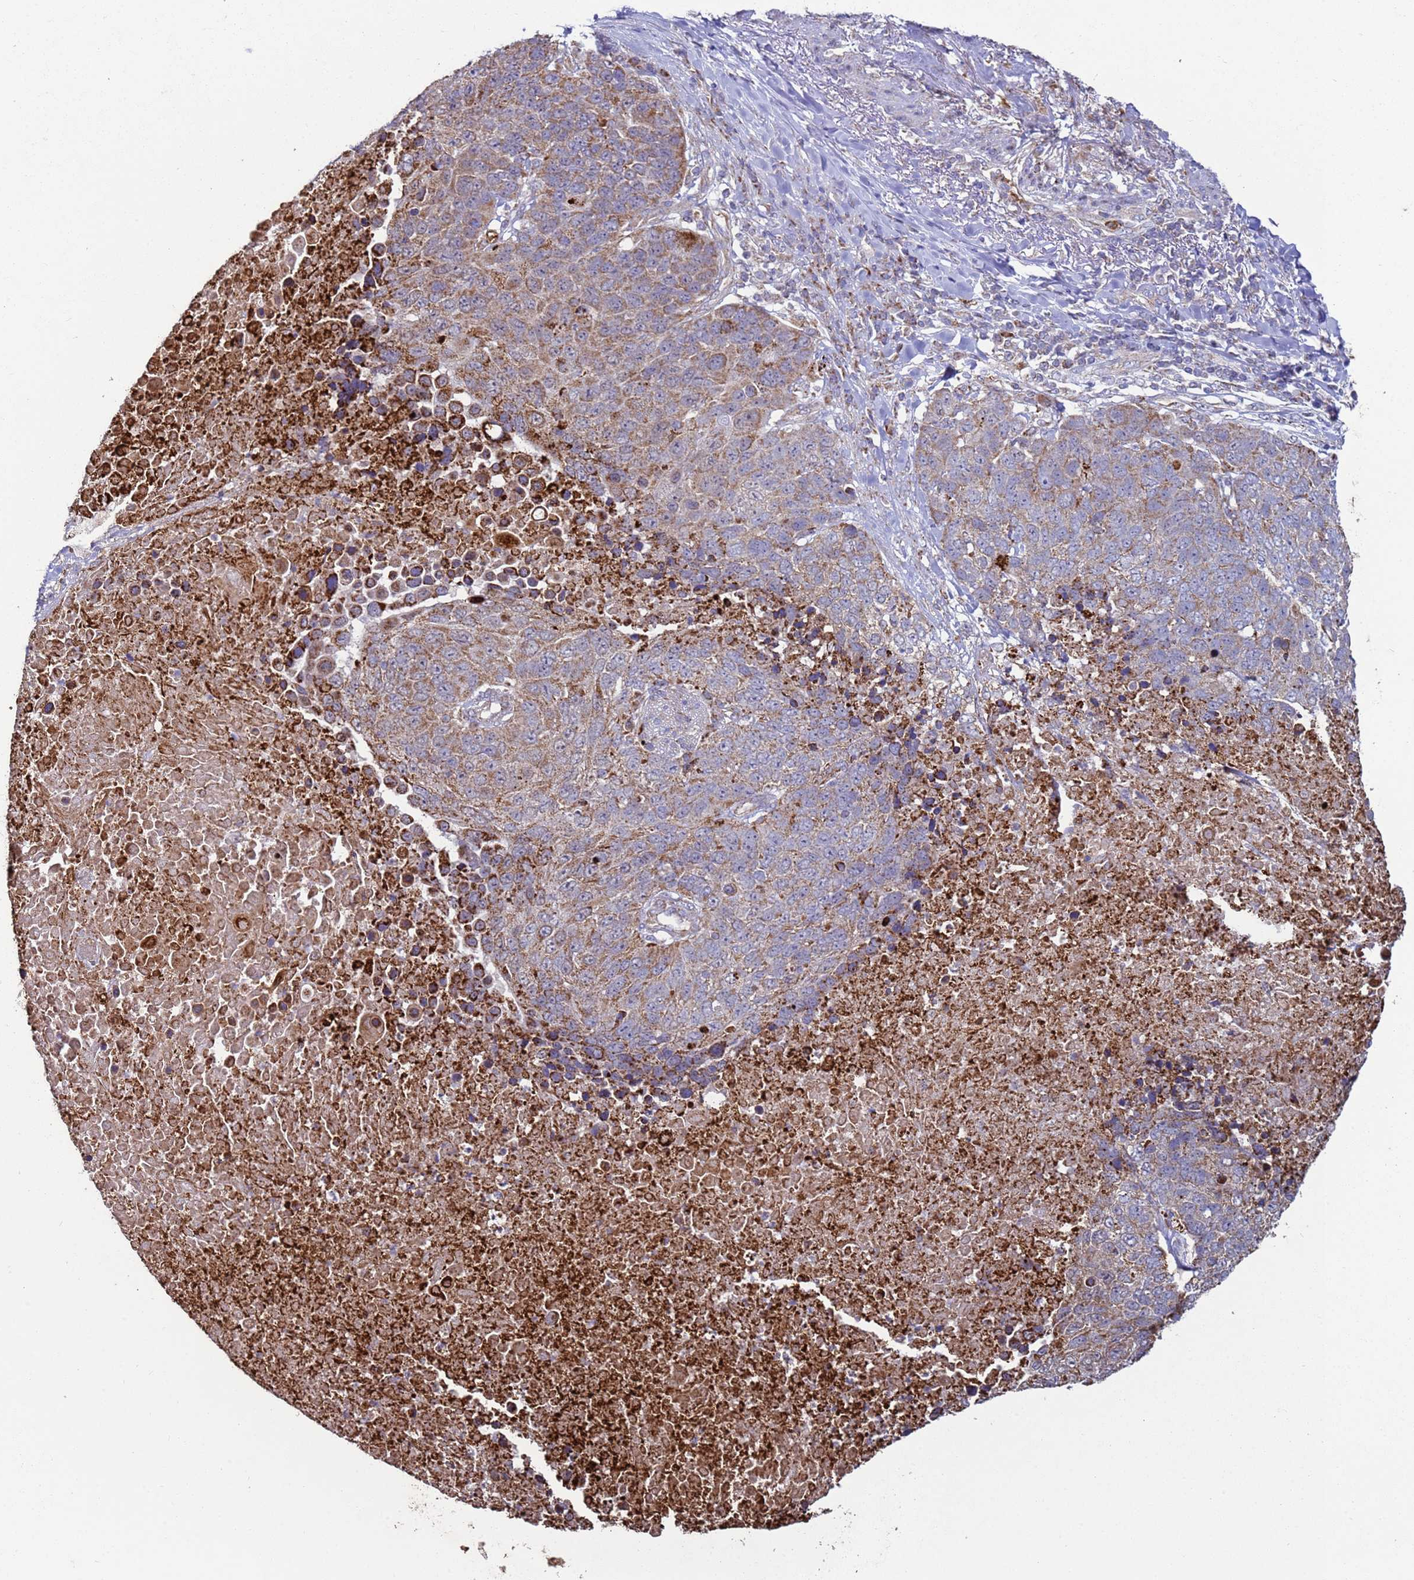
{"staining": {"intensity": "weak", "quantity": "25%-75%", "location": "cytoplasmic/membranous"}, "tissue": "lung cancer", "cell_type": "Tumor cells", "image_type": "cancer", "snomed": [{"axis": "morphology", "description": "Normal tissue, NOS"}, {"axis": "morphology", "description": "Squamous cell carcinoma, NOS"}, {"axis": "topography", "description": "Lymph node"}, {"axis": "topography", "description": "Lung"}], "caption": "Brown immunohistochemical staining in human squamous cell carcinoma (lung) shows weak cytoplasmic/membranous expression in about 25%-75% of tumor cells.", "gene": "FBXO33", "patient": {"sex": "male", "age": 66}}